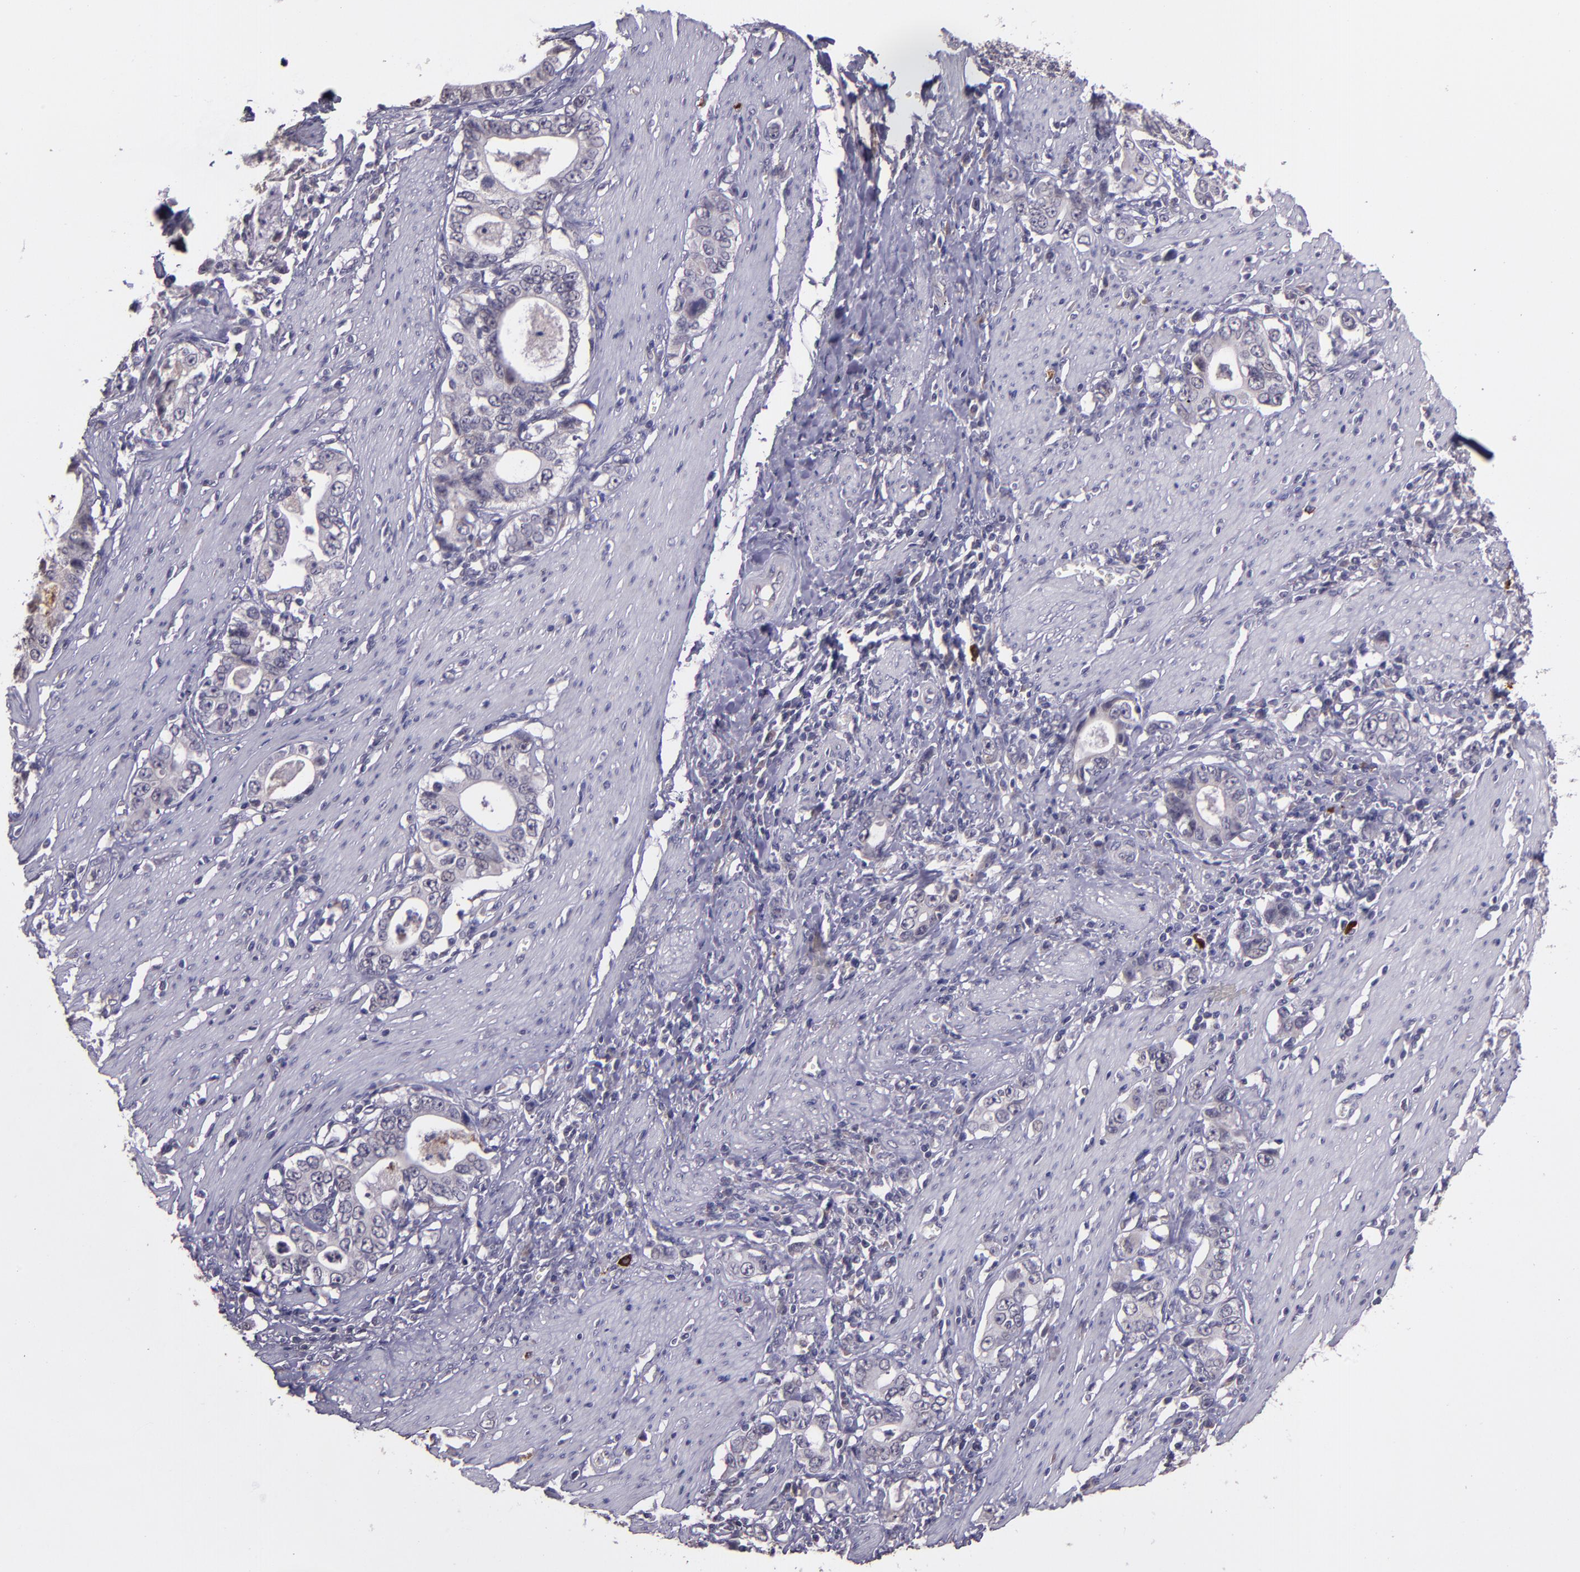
{"staining": {"intensity": "negative", "quantity": "none", "location": "none"}, "tissue": "stomach cancer", "cell_type": "Tumor cells", "image_type": "cancer", "snomed": [{"axis": "morphology", "description": "Adenocarcinoma, NOS"}, {"axis": "topography", "description": "Stomach, lower"}], "caption": "Immunohistochemistry (IHC) image of human adenocarcinoma (stomach) stained for a protein (brown), which demonstrates no expression in tumor cells. (DAB immunohistochemistry visualized using brightfield microscopy, high magnification).", "gene": "TAF7L", "patient": {"sex": "female", "age": 72}}